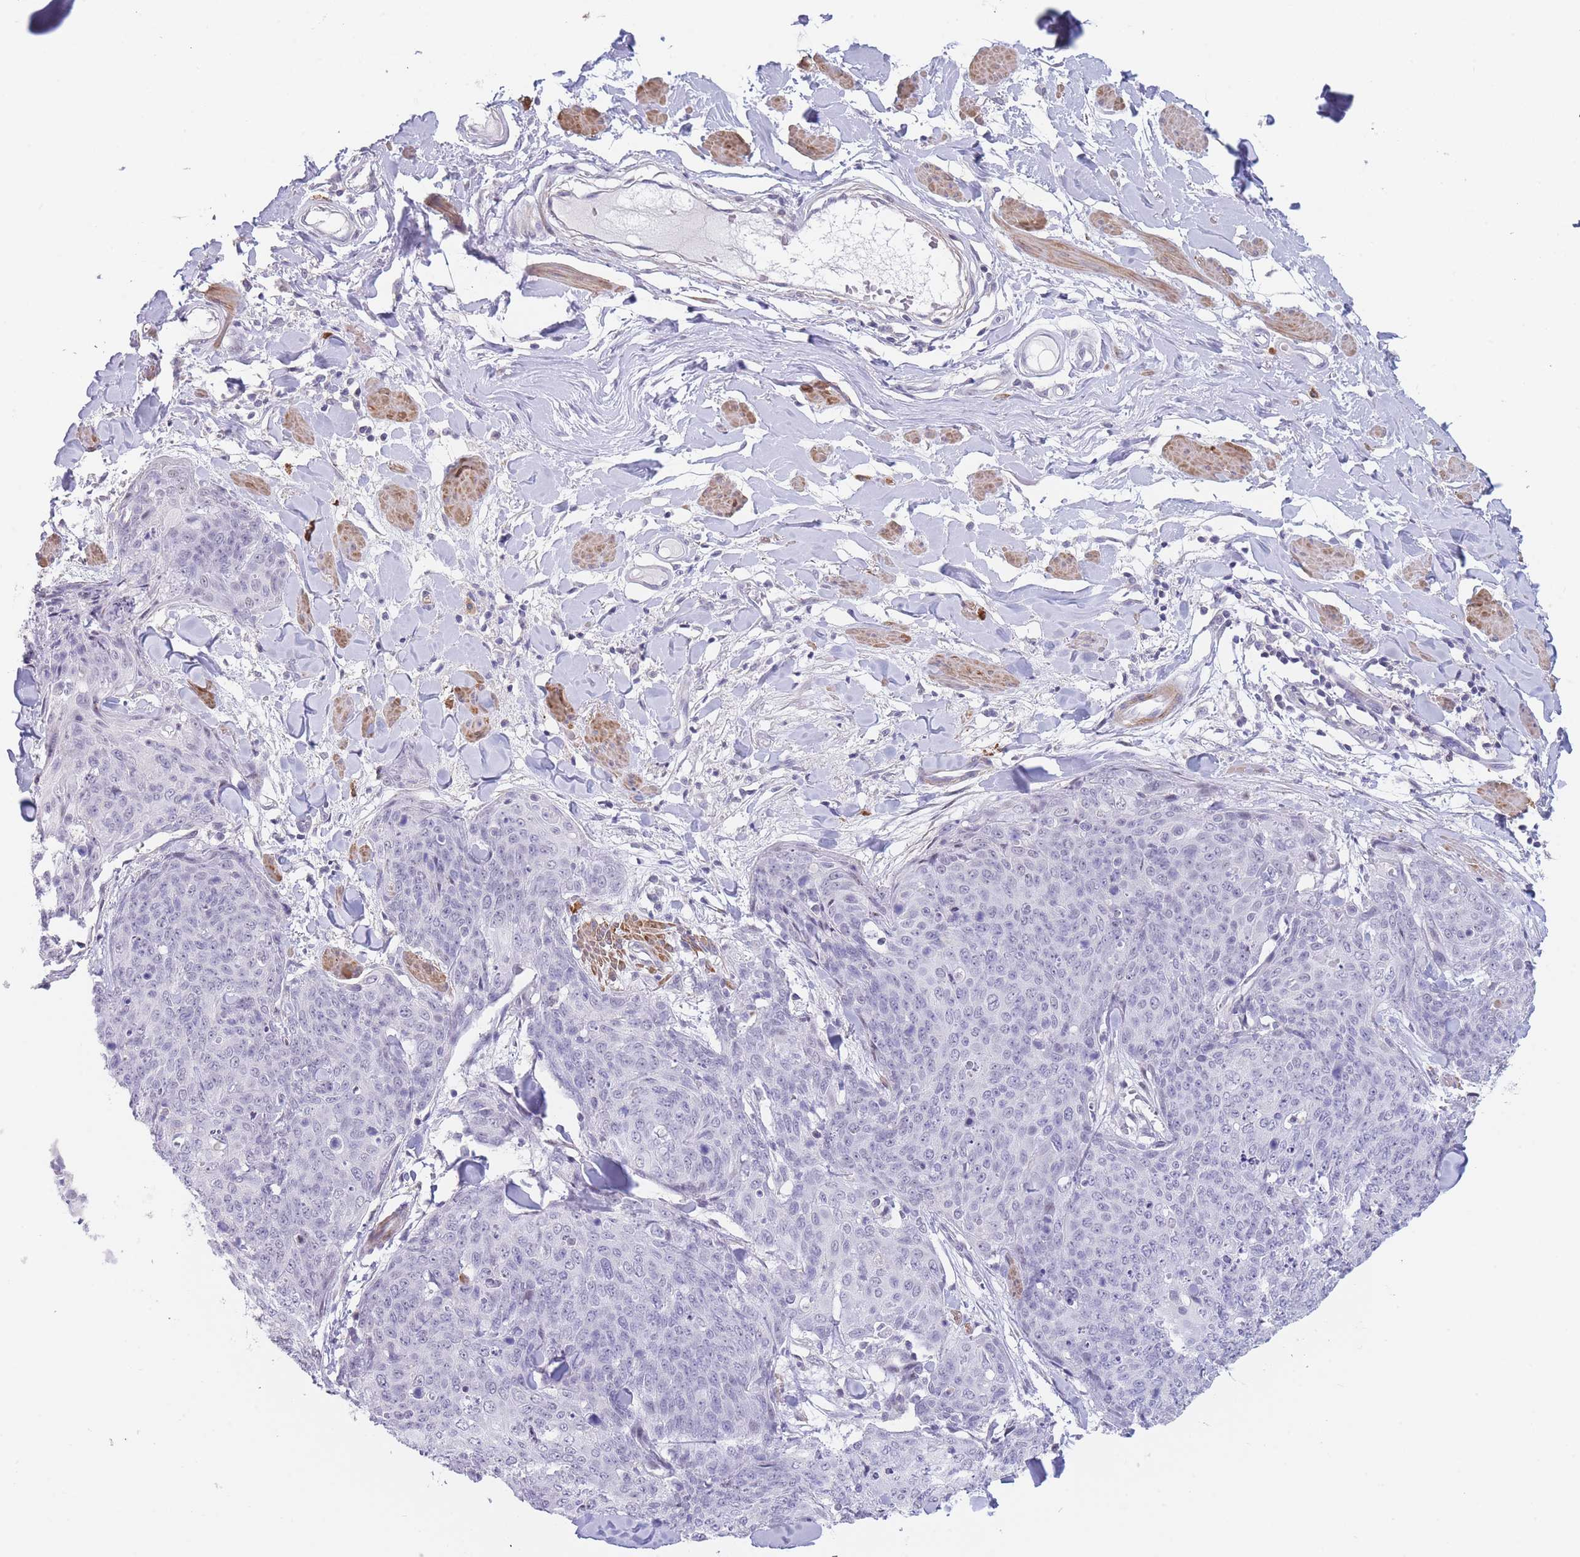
{"staining": {"intensity": "negative", "quantity": "none", "location": "none"}, "tissue": "skin cancer", "cell_type": "Tumor cells", "image_type": "cancer", "snomed": [{"axis": "morphology", "description": "Squamous cell carcinoma, NOS"}, {"axis": "topography", "description": "Skin"}, {"axis": "topography", "description": "Vulva"}], "caption": "The micrograph displays no significant positivity in tumor cells of skin squamous cell carcinoma.", "gene": "ASAP3", "patient": {"sex": "female", "age": 85}}